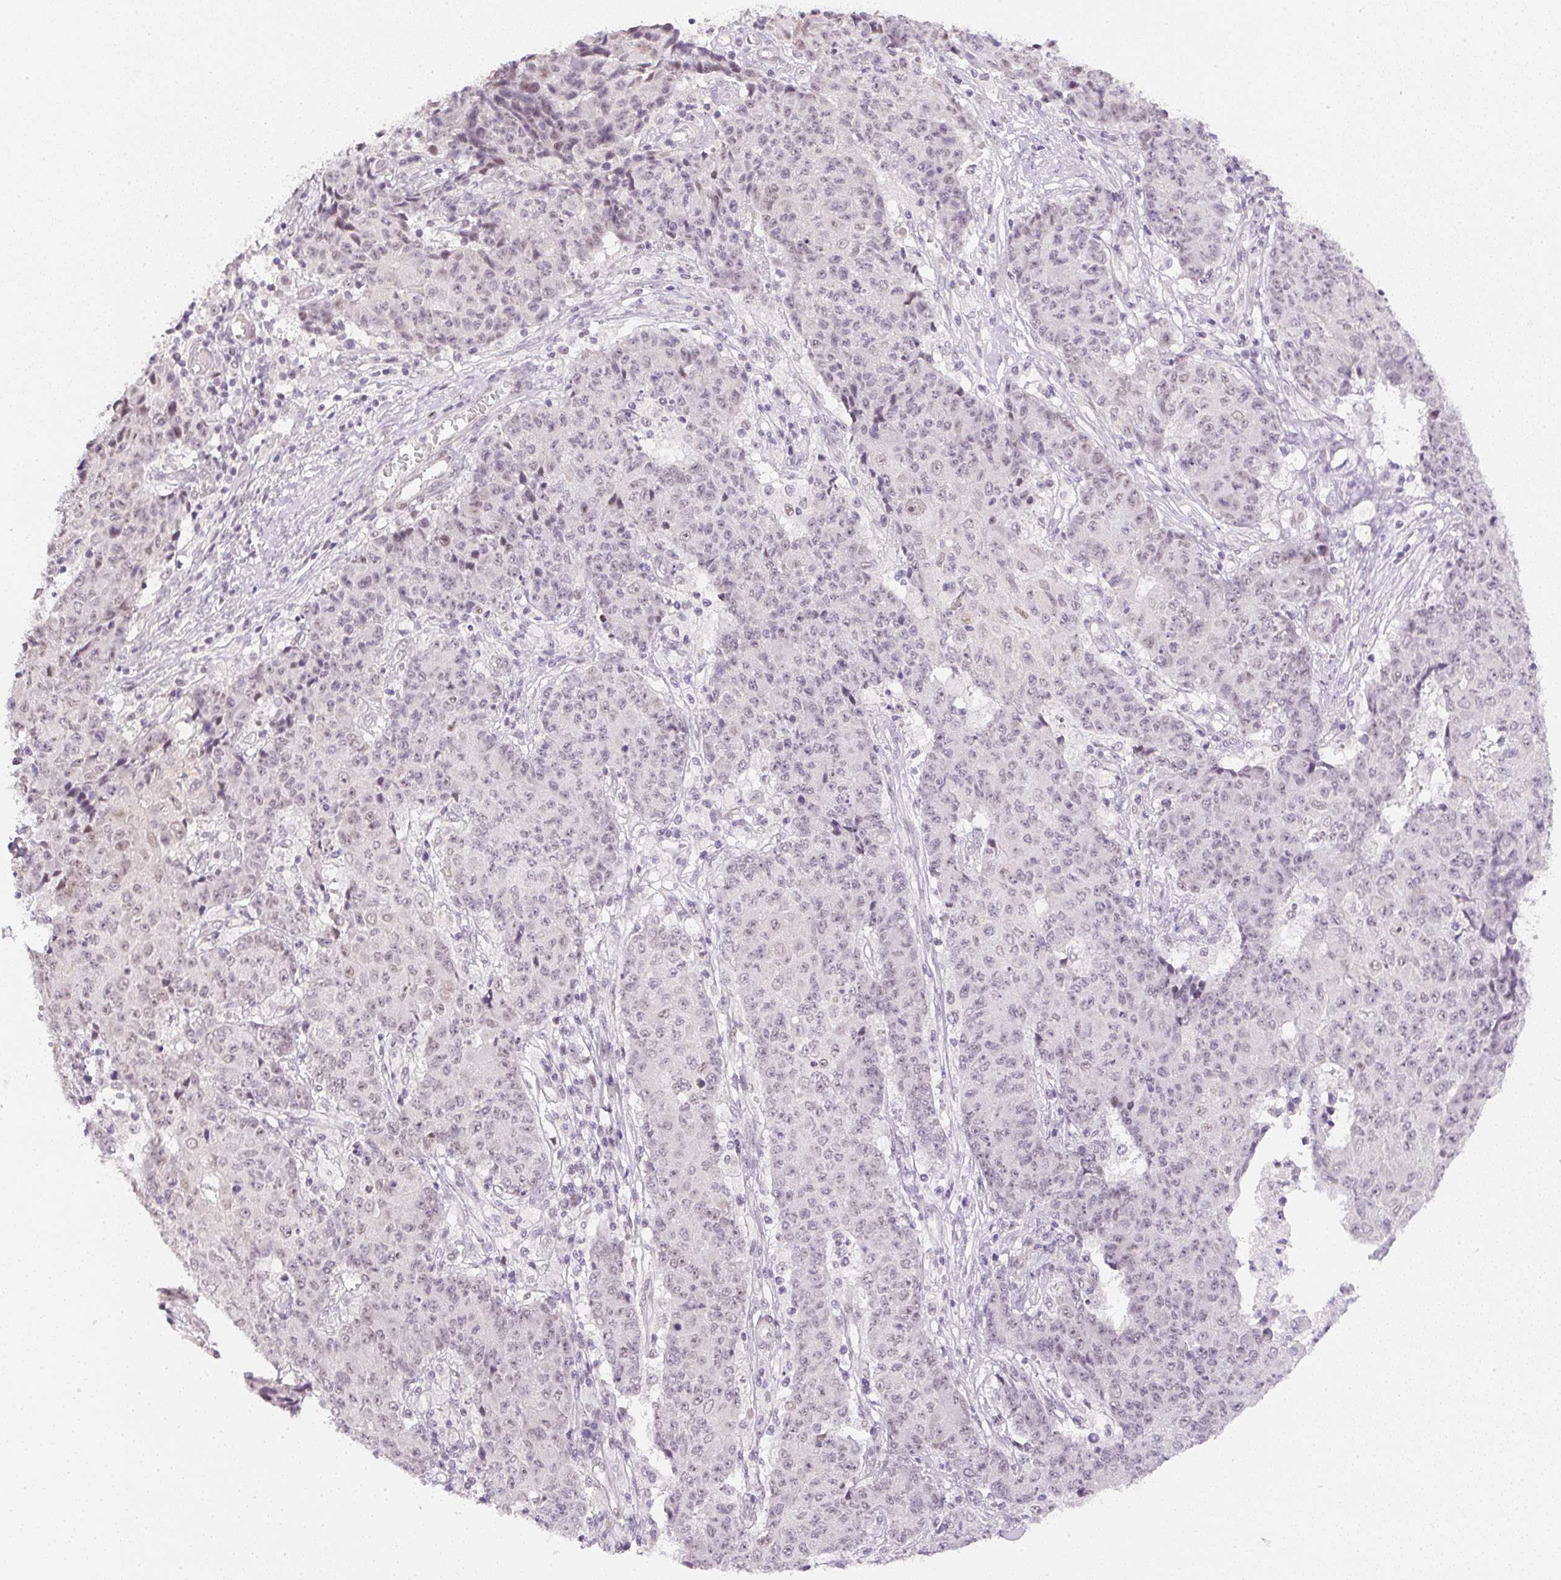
{"staining": {"intensity": "weak", "quantity": "<25%", "location": "nuclear"}, "tissue": "ovarian cancer", "cell_type": "Tumor cells", "image_type": "cancer", "snomed": [{"axis": "morphology", "description": "Carcinoma, endometroid"}, {"axis": "topography", "description": "Ovary"}], "caption": "DAB immunohistochemical staining of ovarian endometroid carcinoma displays no significant expression in tumor cells.", "gene": "DPPA4", "patient": {"sex": "female", "age": 42}}